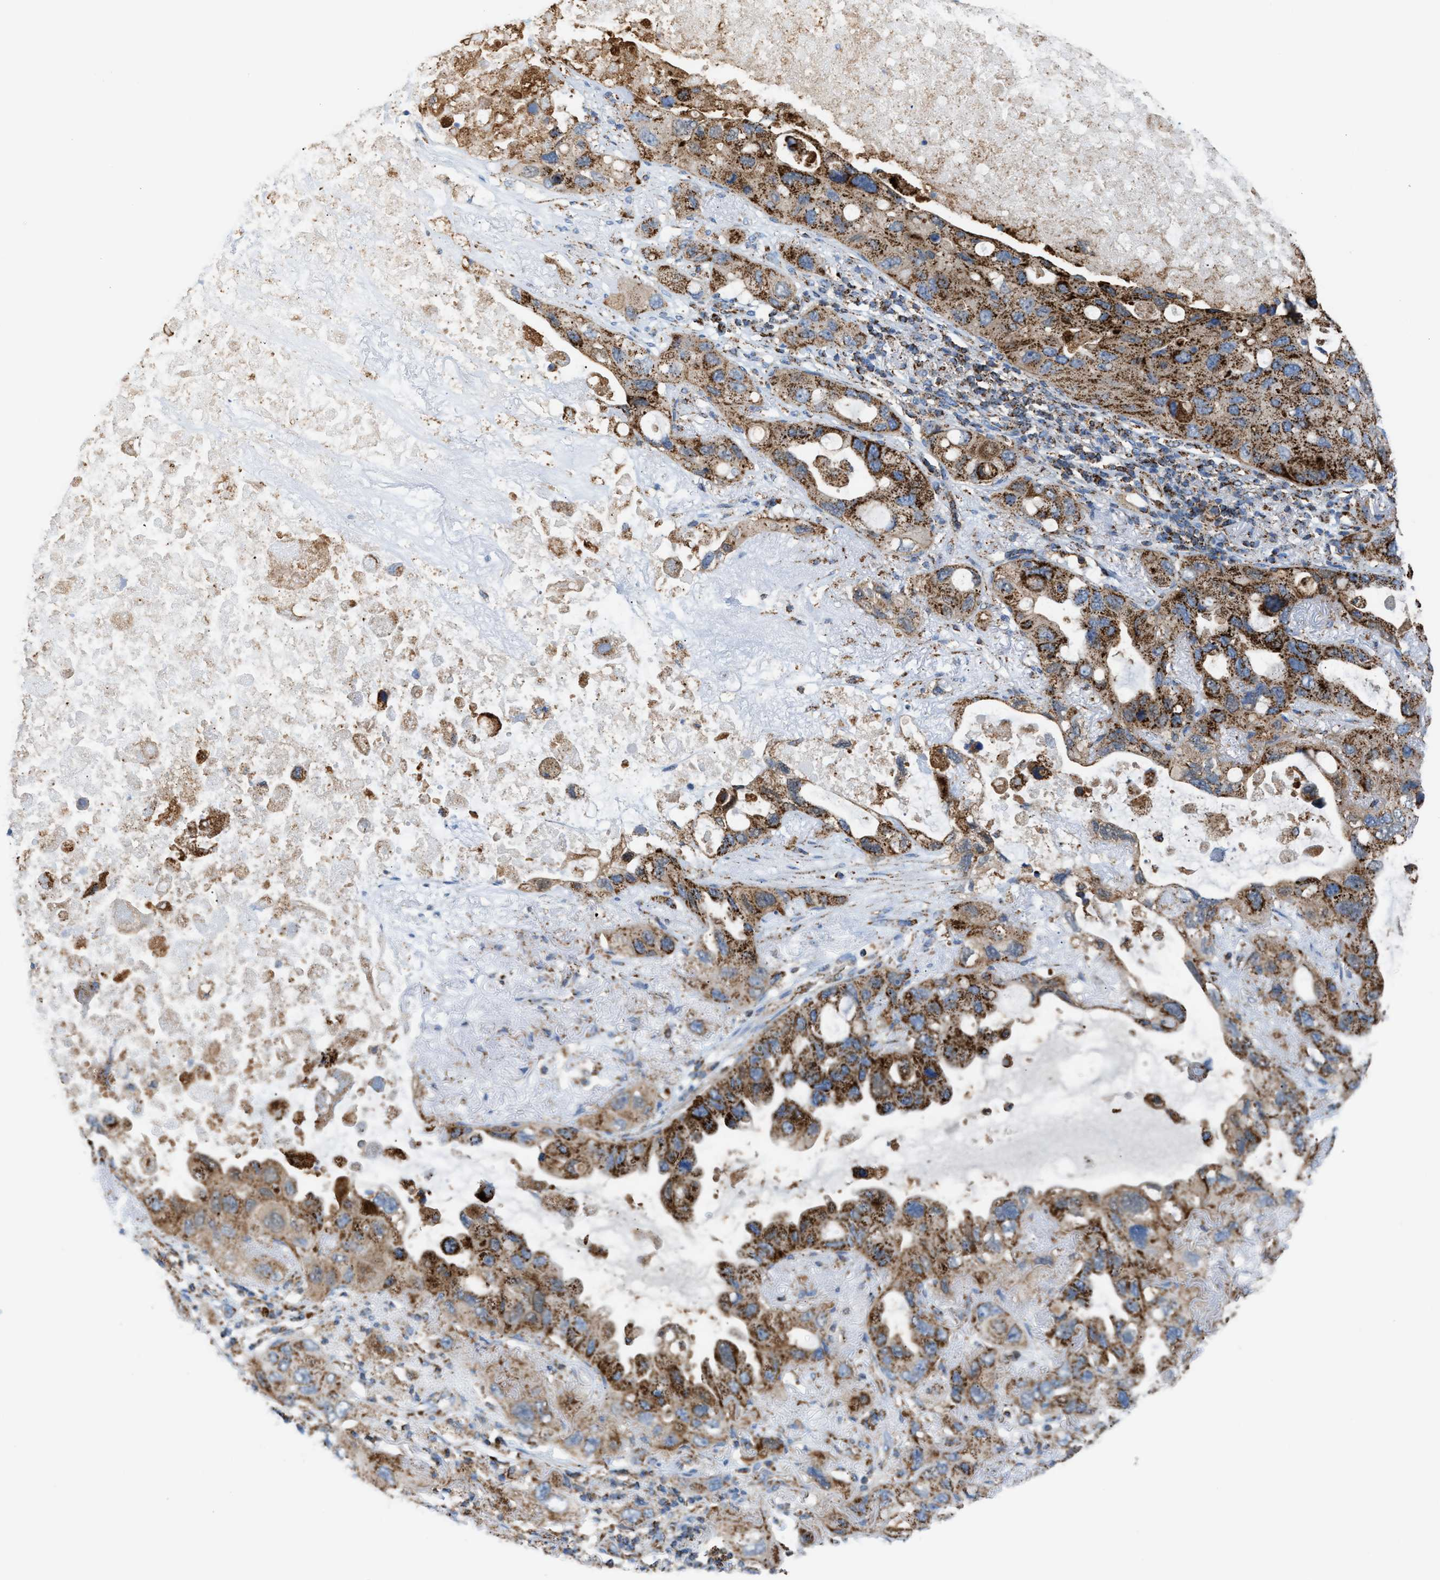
{"staining": {"intensity": "moderate", "quantity": ">75%", "location": "cytoplasmic/membranous"}, "tissue": "lung cancer", "cell_type": "Tumor cells", "image_type": "cancer", "snomed": [{"axis": "morphology", "description": "Squamous cell carcinoma, NOS"}, {"axis": "topography", "description": "Lung"}], "caption": "Human squamous cell carcinoma (lung) stained with a protein marker reveals moderate staining in tumor cells.", "gene": "ECHS1", "patient": {"sex": "female", "age": 73}}